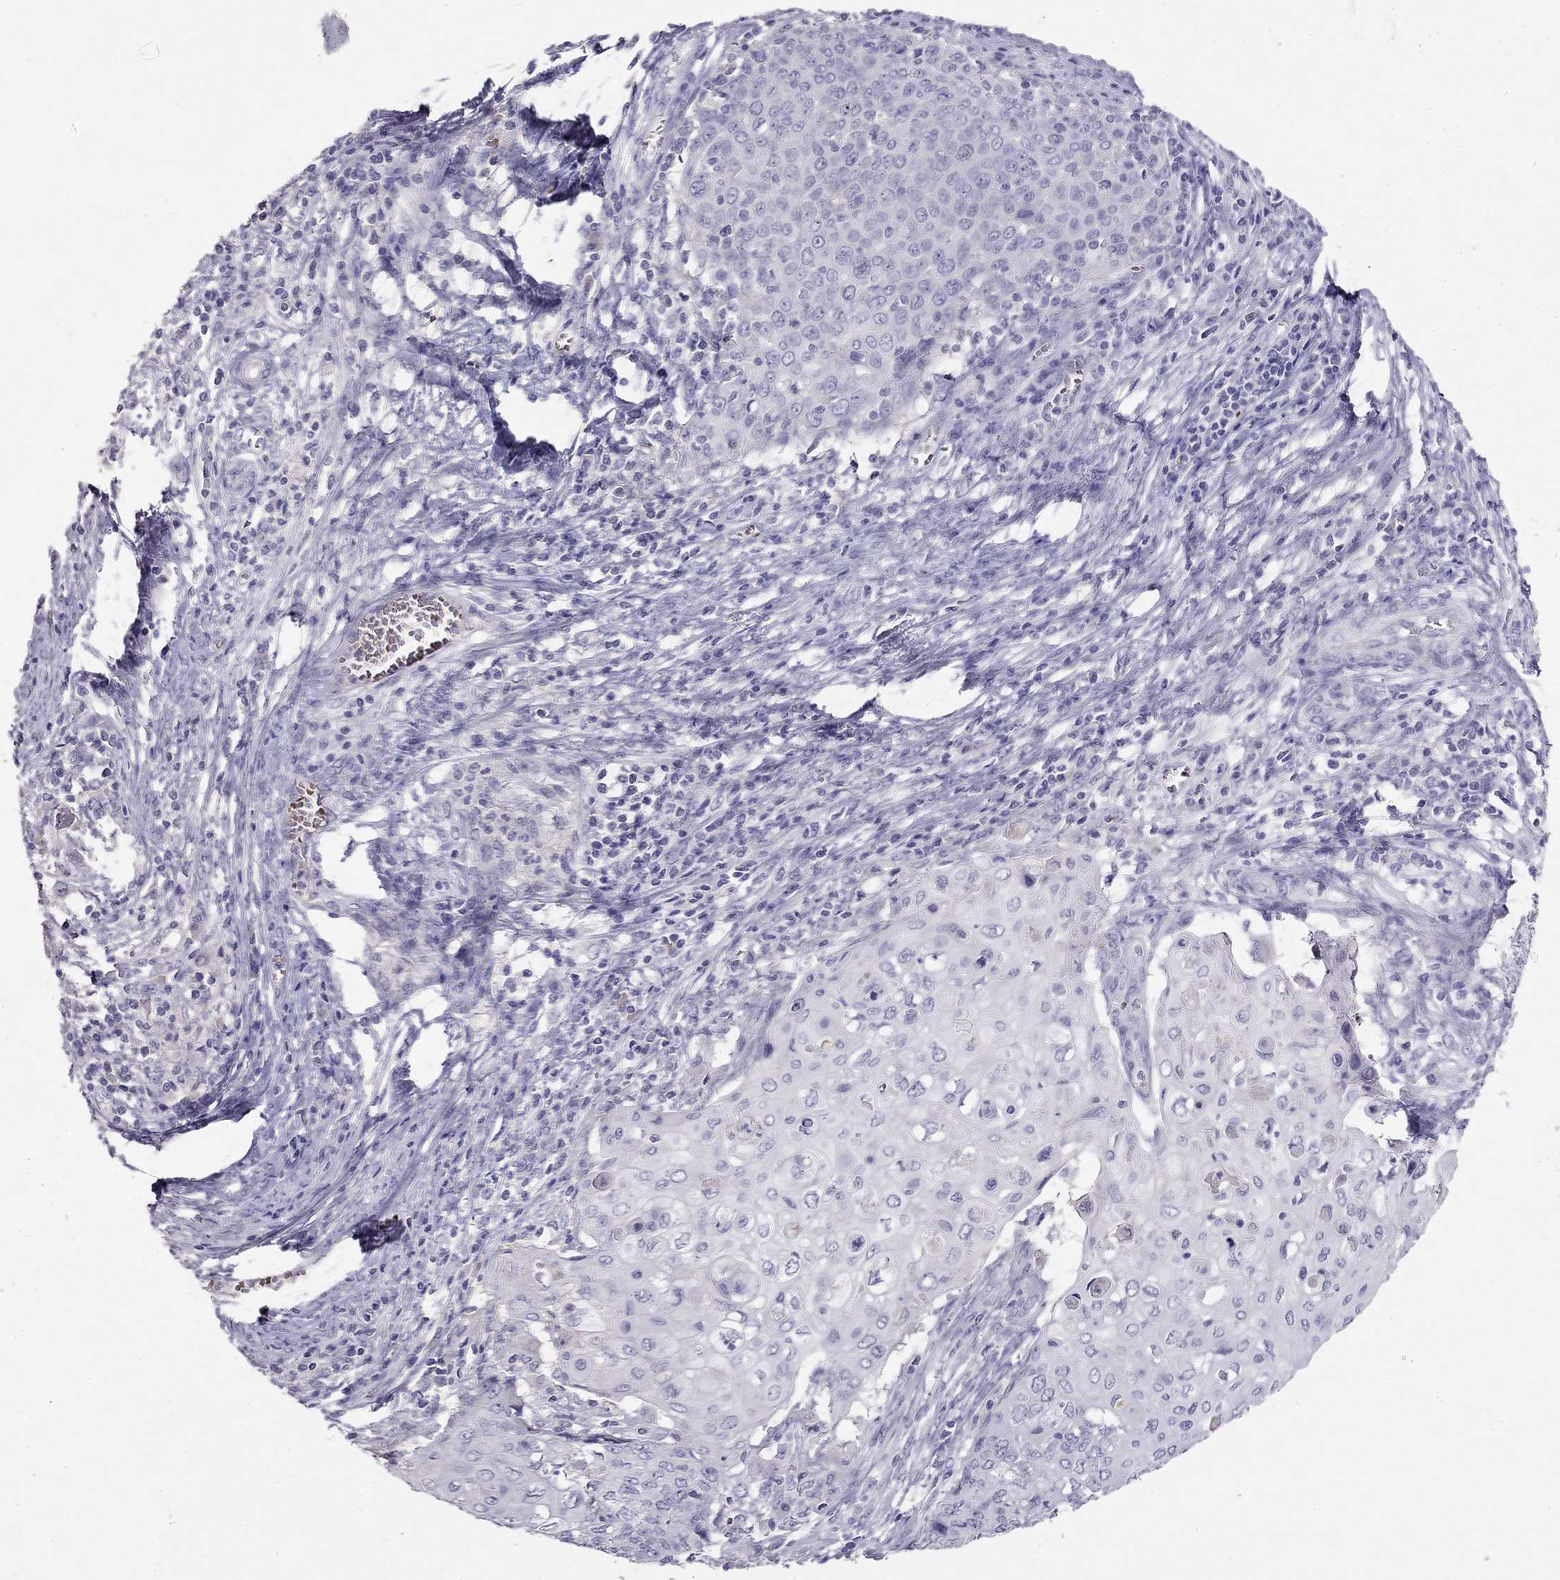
{"staining": {"intensity": "negative", "quantity": "none", "location": "none"}, "tissue": "cervical cancer", "cell_type": "Tumor cells", "image_type": "cancer", "snomed": [{"axis": "morphology", "description": "Squamous cell carcinoma, NOS"}, {"axis": "topography", "description": "Cervix"}], "caption": "IHC of cervical cancer shows no staining in tumor cells.", "gene": "RHD", "patient": {"sex": "female", "age": 39}}